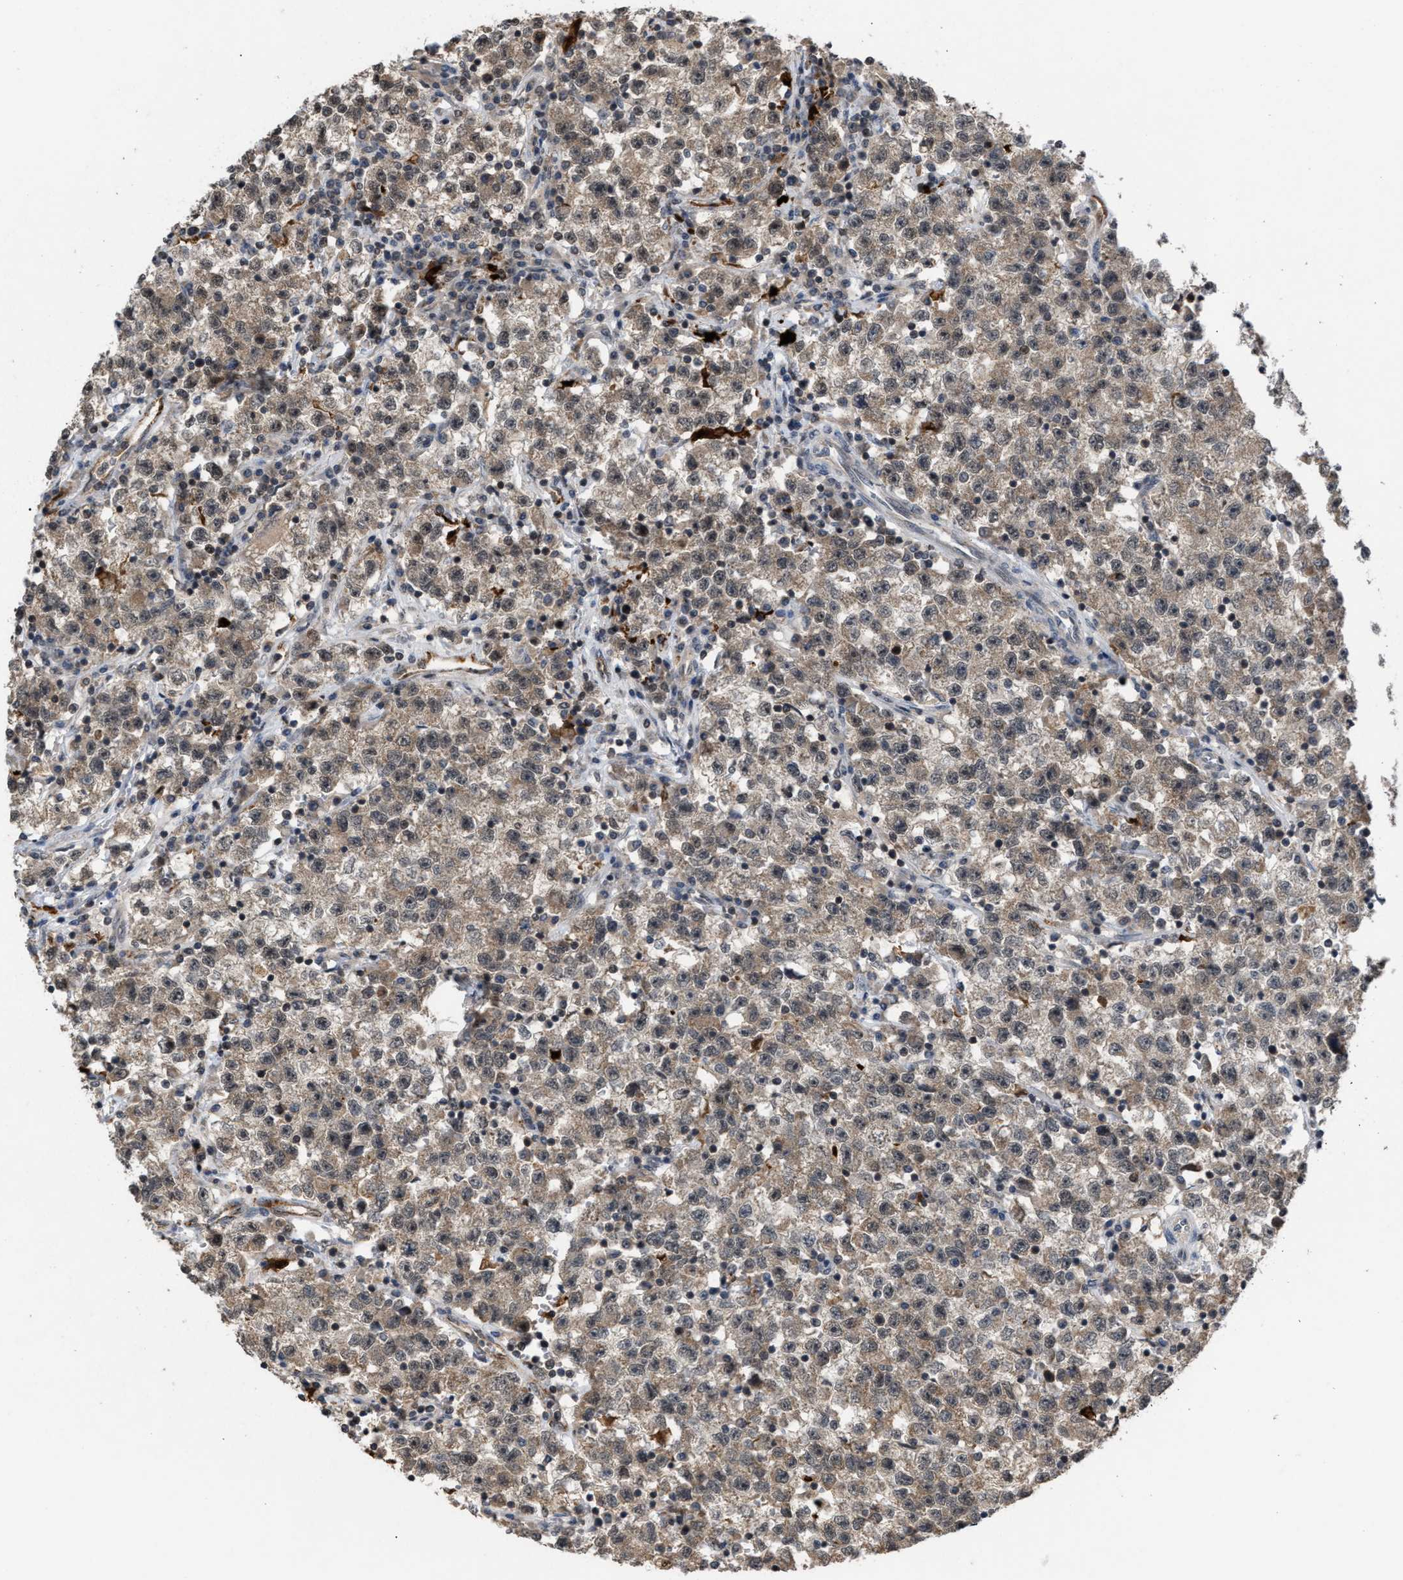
{"staining": {"intensity": "weak", "quantity": ">75%", "location": "cytoplasmic/membranous"}, "tissue": "testis cancer", "cell_type": "Tumor cells", "image_type": "cancer", "snomed": [{"axis": "morphology", "description": "Seminoma, NOS"}, {"axis": "topography", "description": "Testis"}], "caption": "Immunohistochemical staining of testis cancer (seminoma) demonstrates low levels of weak cytoplasmic/membranous staining in approximately >75% of tumor cells.", "gene": "C9orf78", "patient": {"sex": "male", "age": 22}}